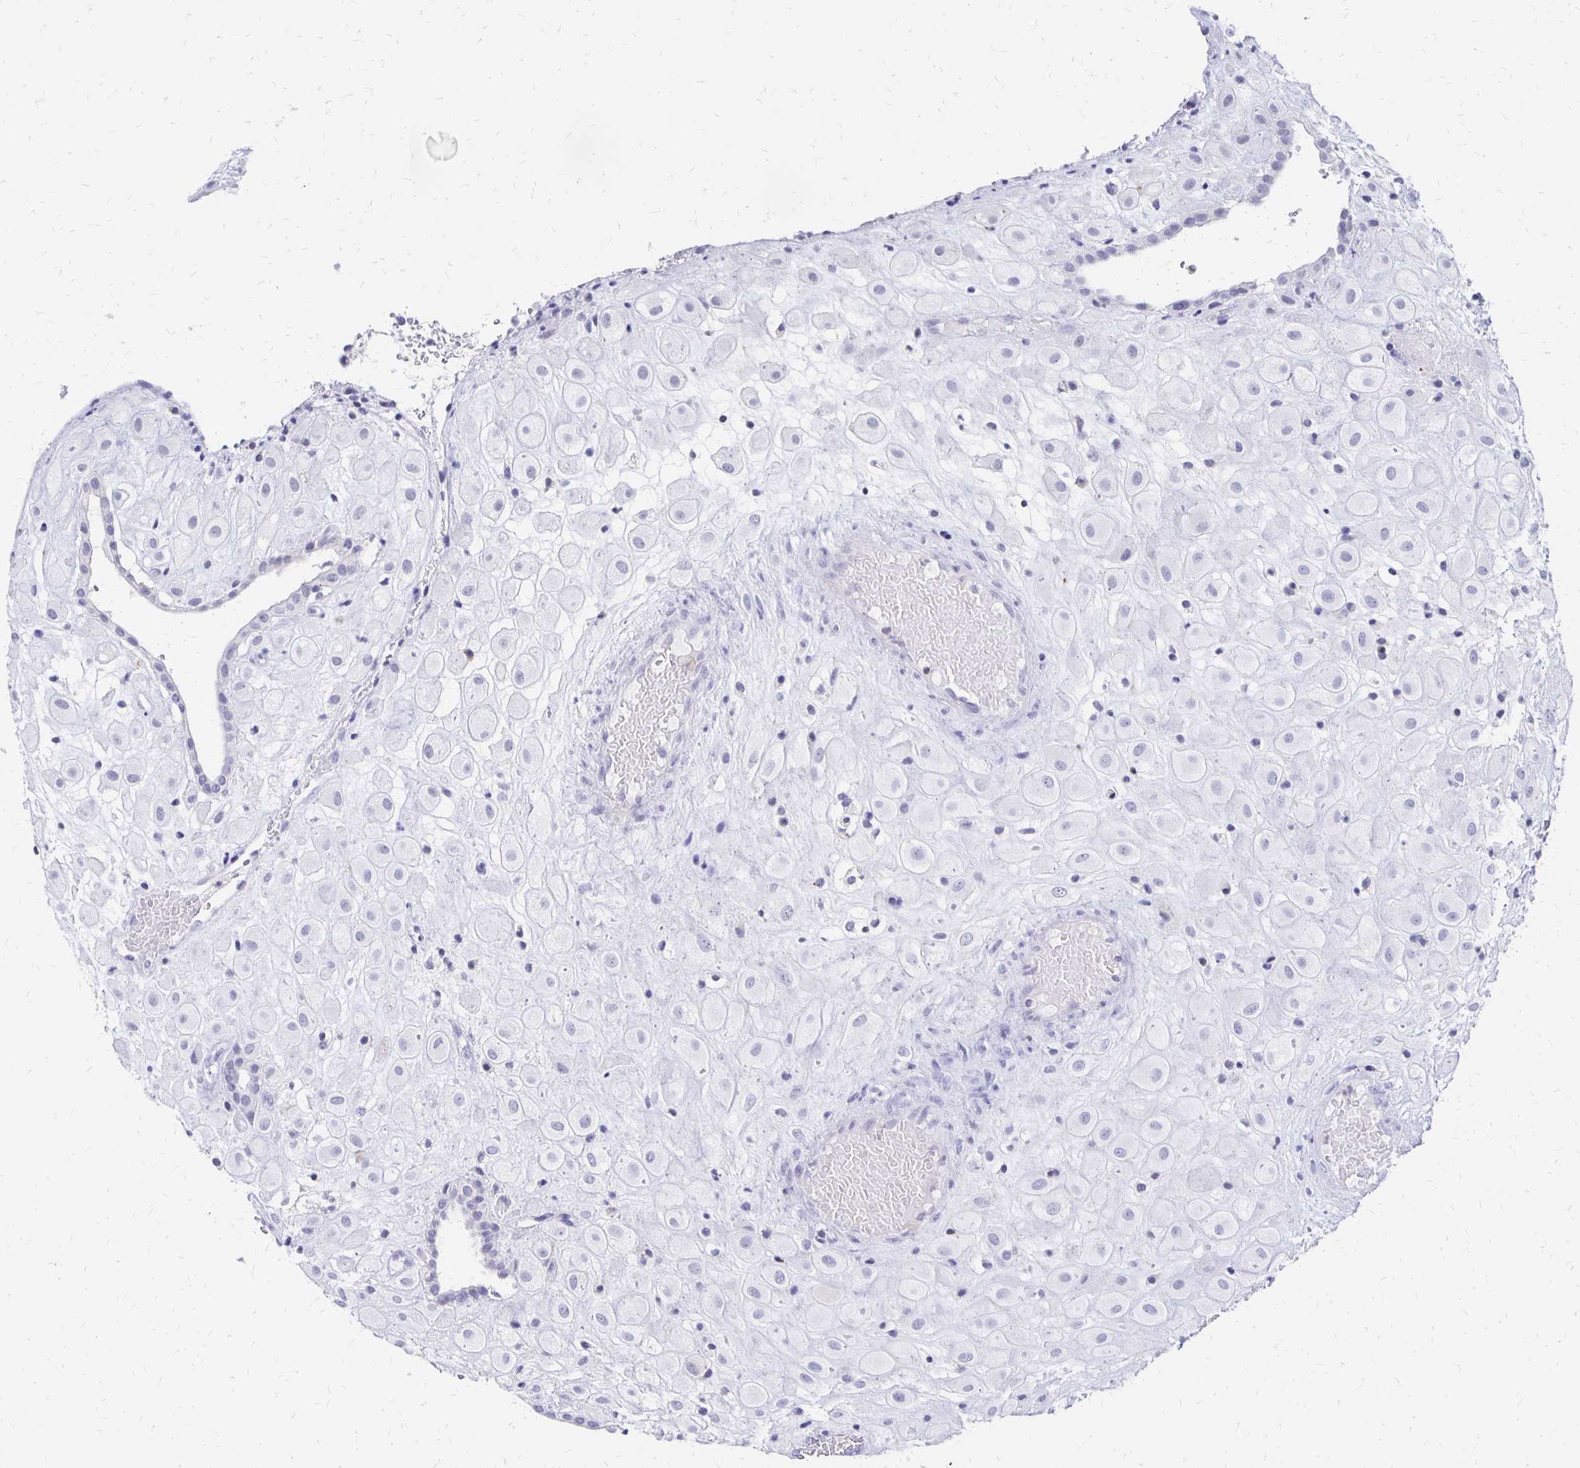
{"staining": {"intensity": "negative", "quantity": "none", "location": "none"}, "tissue": "placenta", "cell_type": "Decidual cells", "image_type": "normal", "snomed": [{"axis": "morphology", "description": "Normal tissue, NOS"}, {"axis": "topography", "description": "Placenta"}], "caption": "This is a histopathology image of immunohistochemistry (IHC) staining of unremarkable placenta, which shows no staining in decidual cells.", "gene": "SYT2", "patient": {"sex": "female", "age": 24}}